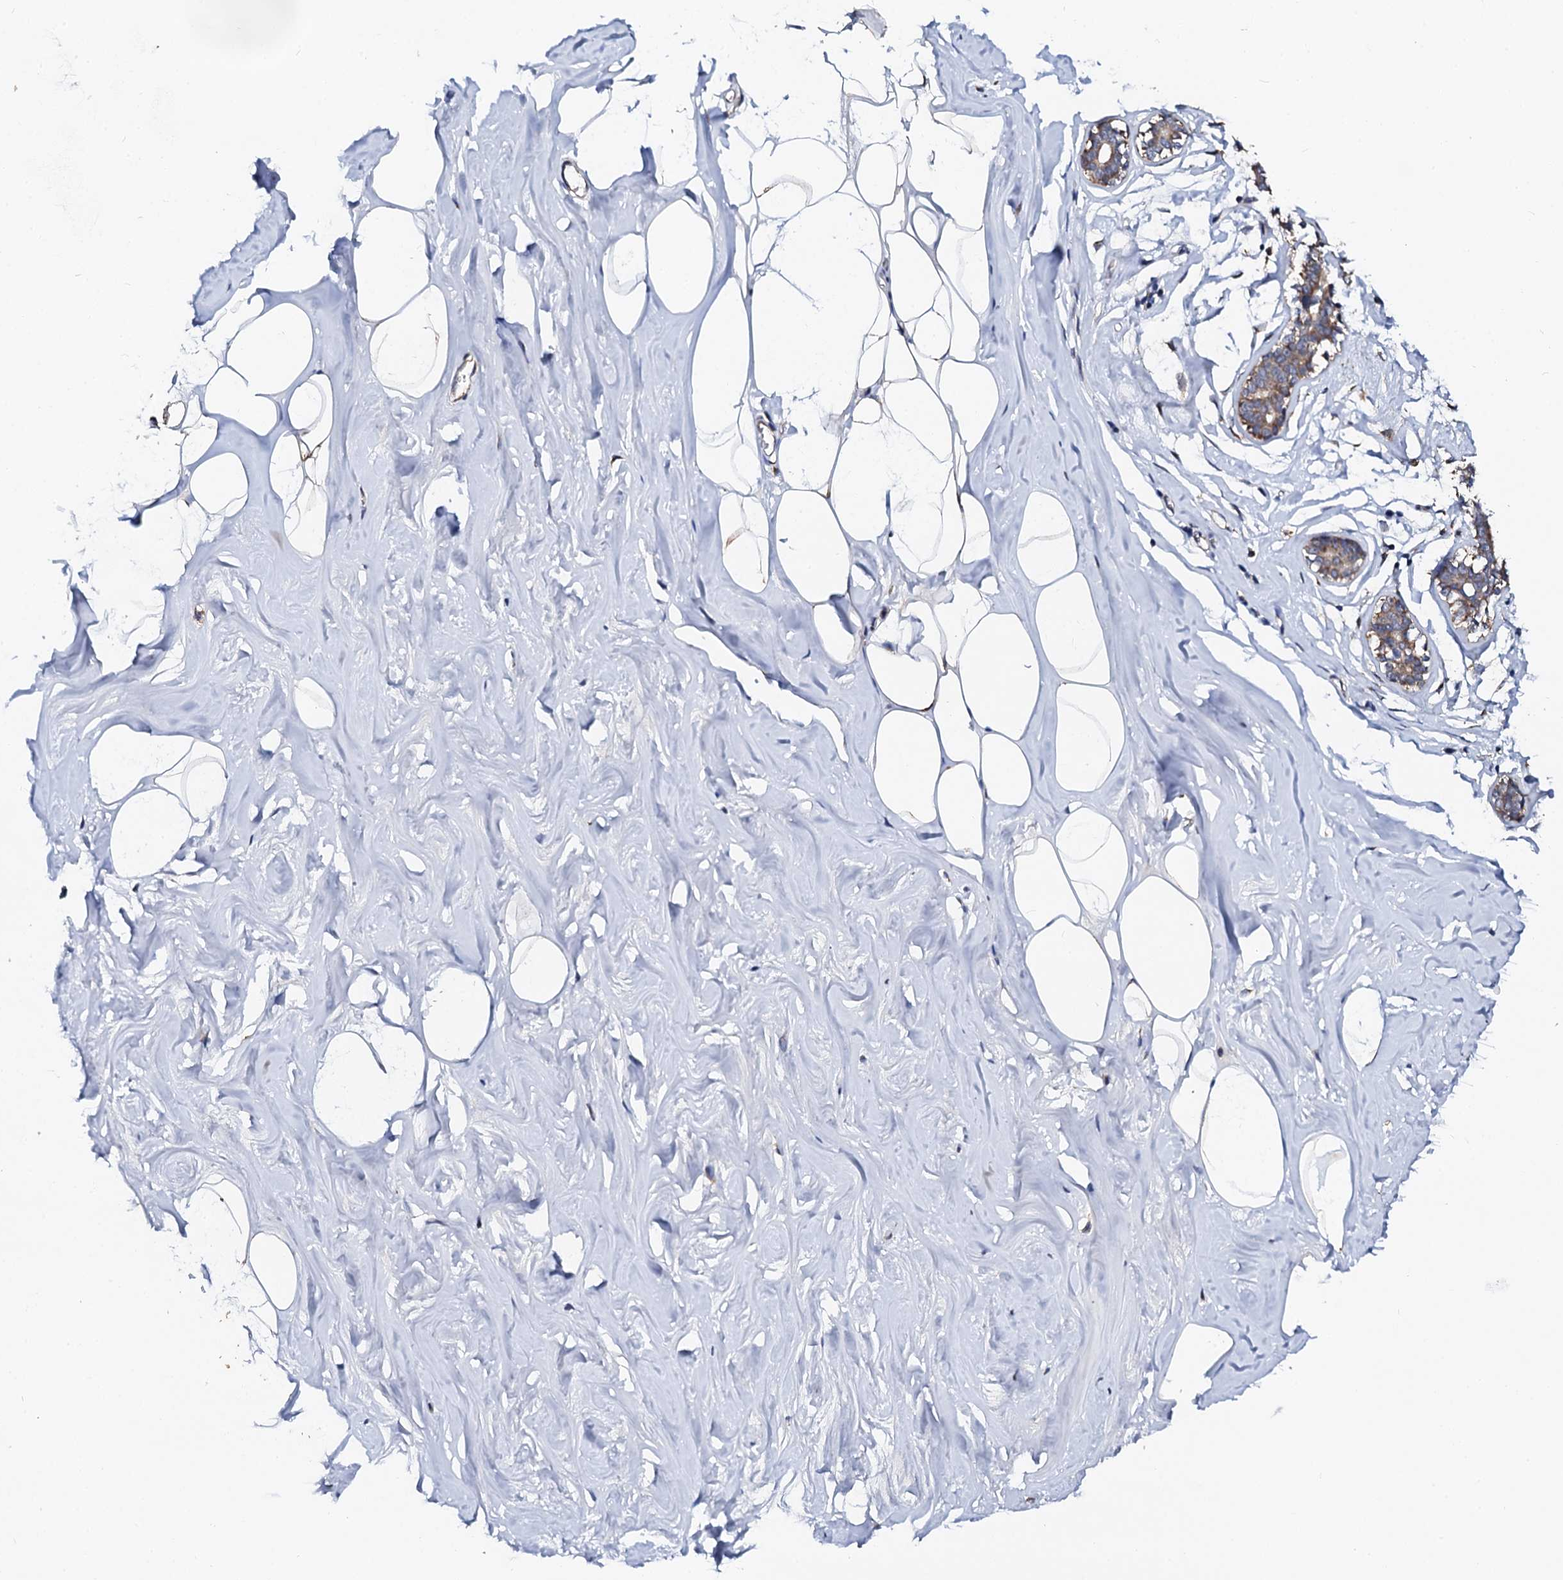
{"staining": {"intensity": "moderate", "quantity": "25%-75%", "location": "cytoplasmic/membranous"}, "tissue": "adipose tissue", "cell_type": "Adipocytes", "image_type": "normal", "snomed": [{"axis": "morphology", "description": "Normal tissue, NOS"}, {"axis": "morphology", "description": "Fibrosis, NOS"}, {"axis": "topography", "description": "Breast"}, {"axis": "topography", "description": "Adipose tissue"}], "caption": "Adipocytes demonstrate medium levels of moderate cytoplasmic/membranous positivity in approximately 25%-75% of cells in benign adipose tissue.", "gene": "UBE3C", "patient": {"sex": "female", "age": 39}}